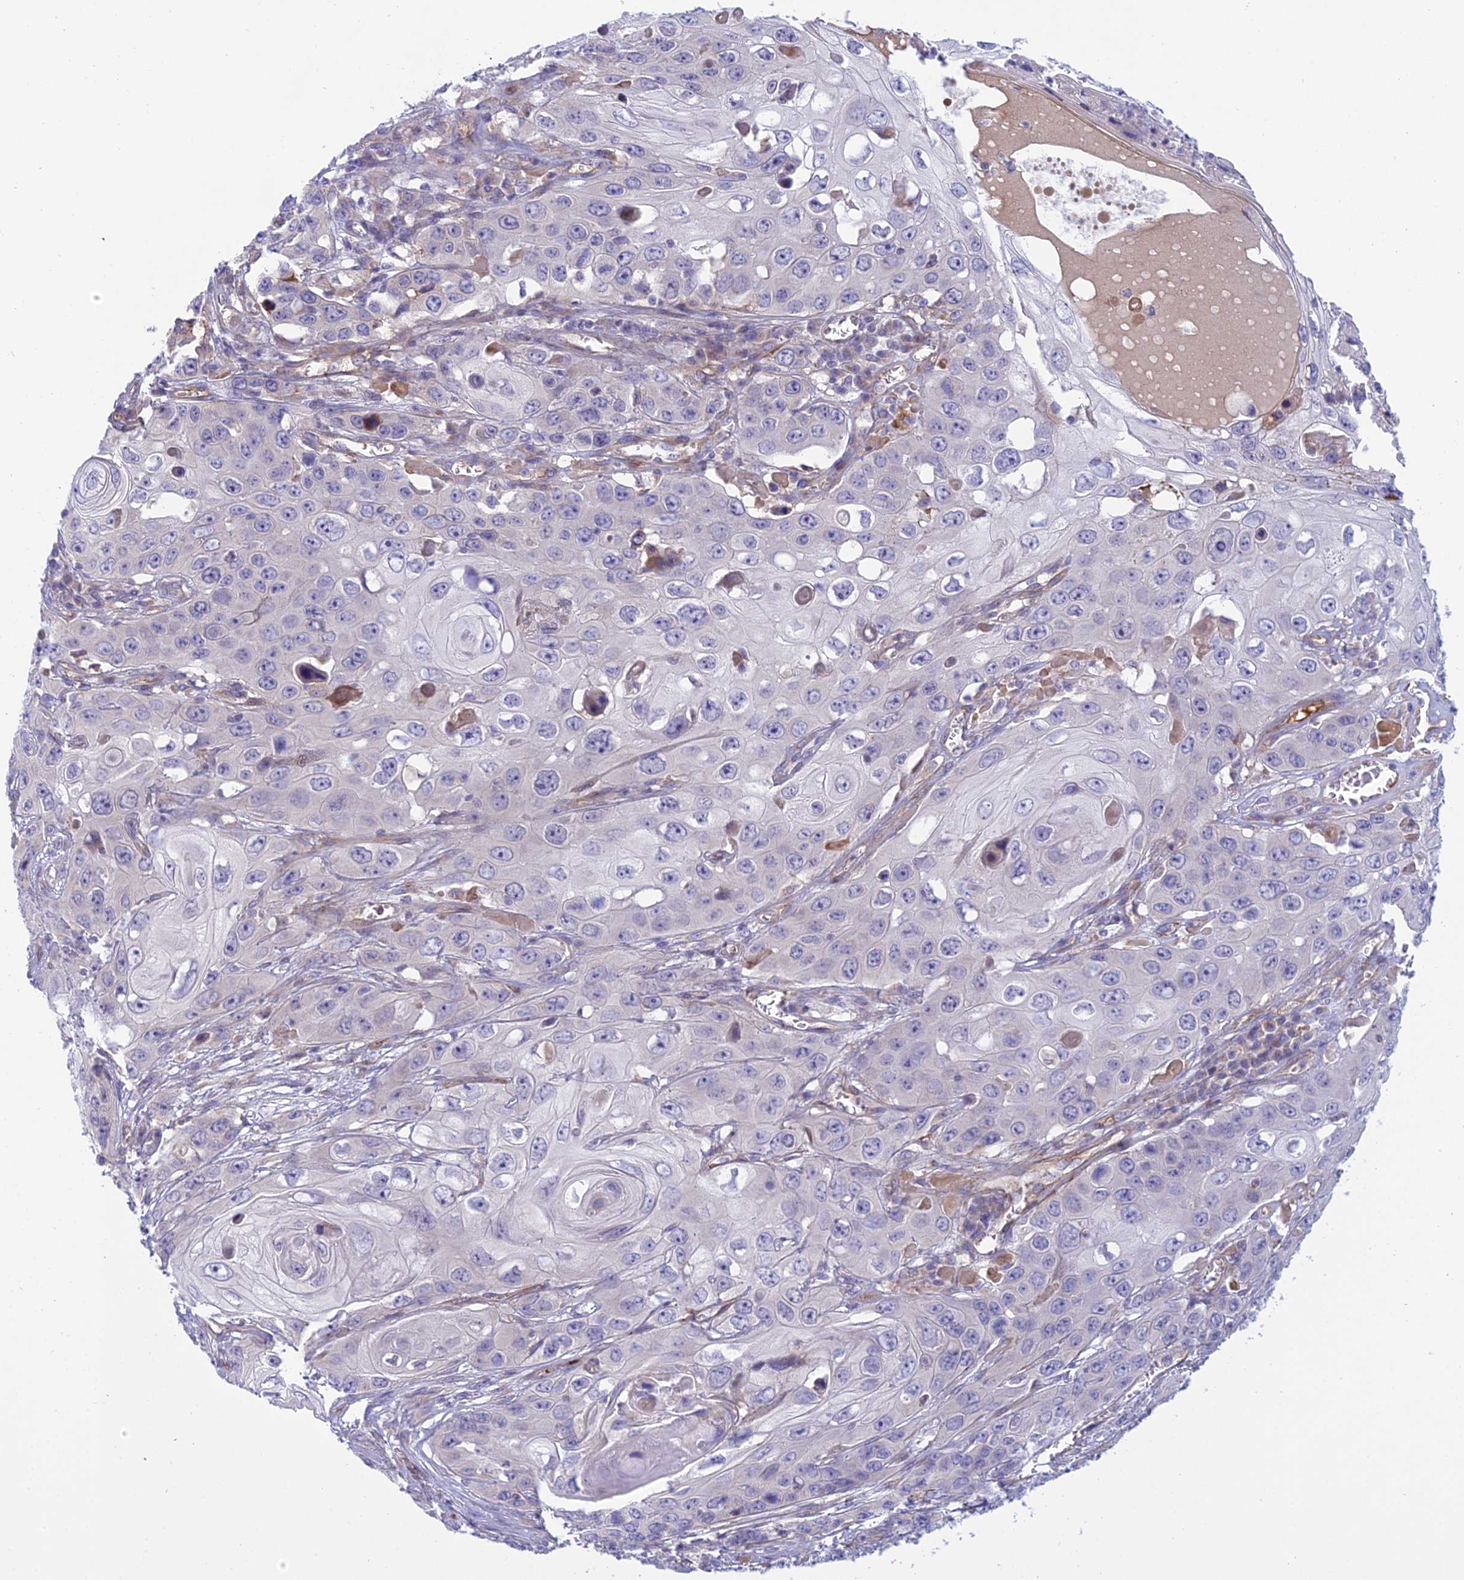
{"staining": {"intensity": "negative", "quantity": "none", "location": "none"}, "tissue": "skin cancer", "cell_type": "Tumor cells", "image_type": "cancer", "snomed": [{"axis": "morphology", "description": "Squamous cell carcinoma, NOS"}, {"axis": "topography", "description": "Skin"}], "caption": "DAB immunohistochemical staining of skin squamous cell carcinoma displays no significant positivity in tumor cells.", "gene": "DUS2", "patient": {"sex": "male", "age": 55}}